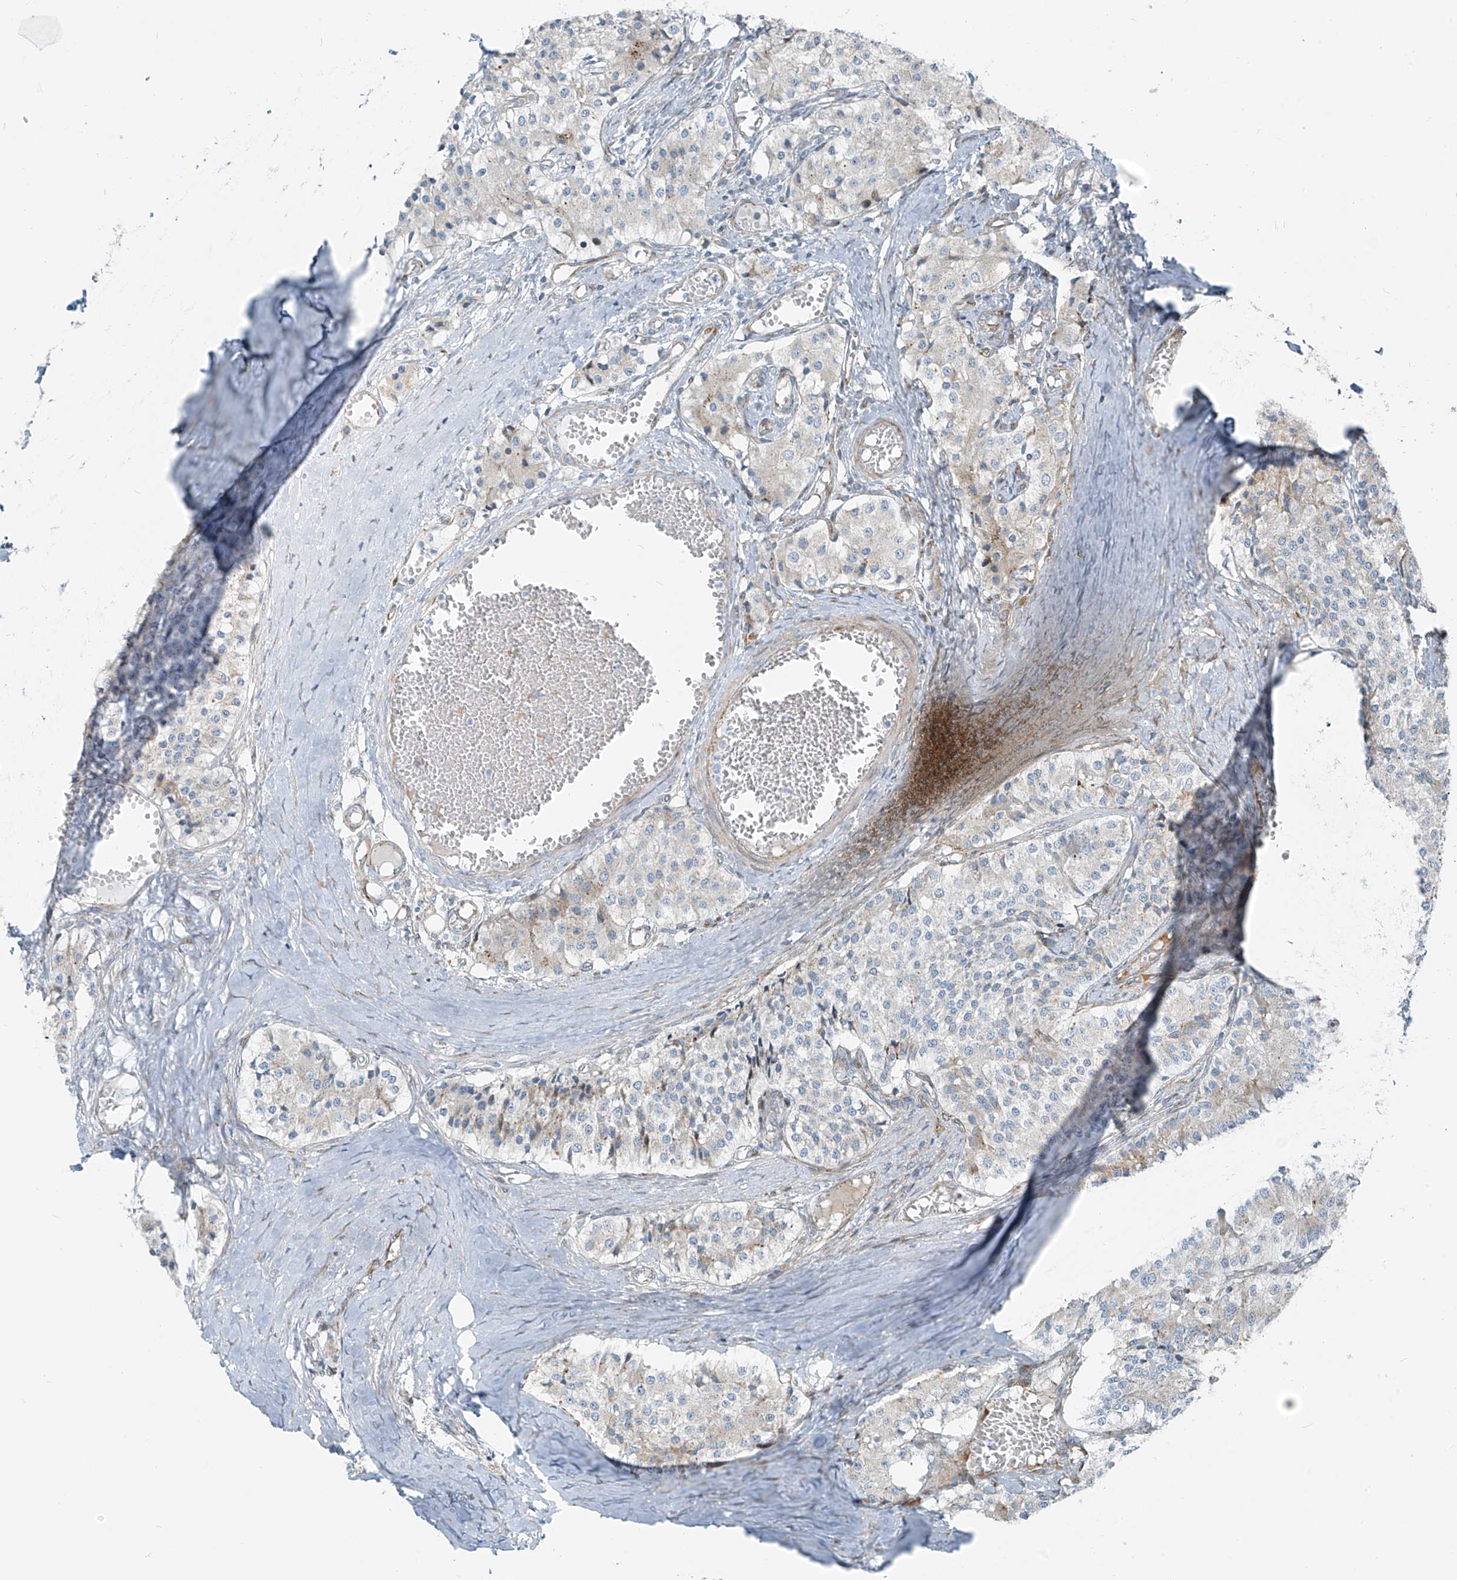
{"staining": {"intensity": "negative", "quantity": "none", "location": "none"}, "tissue": "carcinoid", "cell_type": "Tumor cells", "image_type": "cancer", "snomed": [{"axis": "morphology", "description": "Carcinoid, malignant, NOS"}, {"axis": "topography", "description": "Colon"}], "caption": "Tumor cells are negative for brown protein staining in carcinoid.", "gene": "HIC2", "patient": {"sex": "female", "age": 52}}